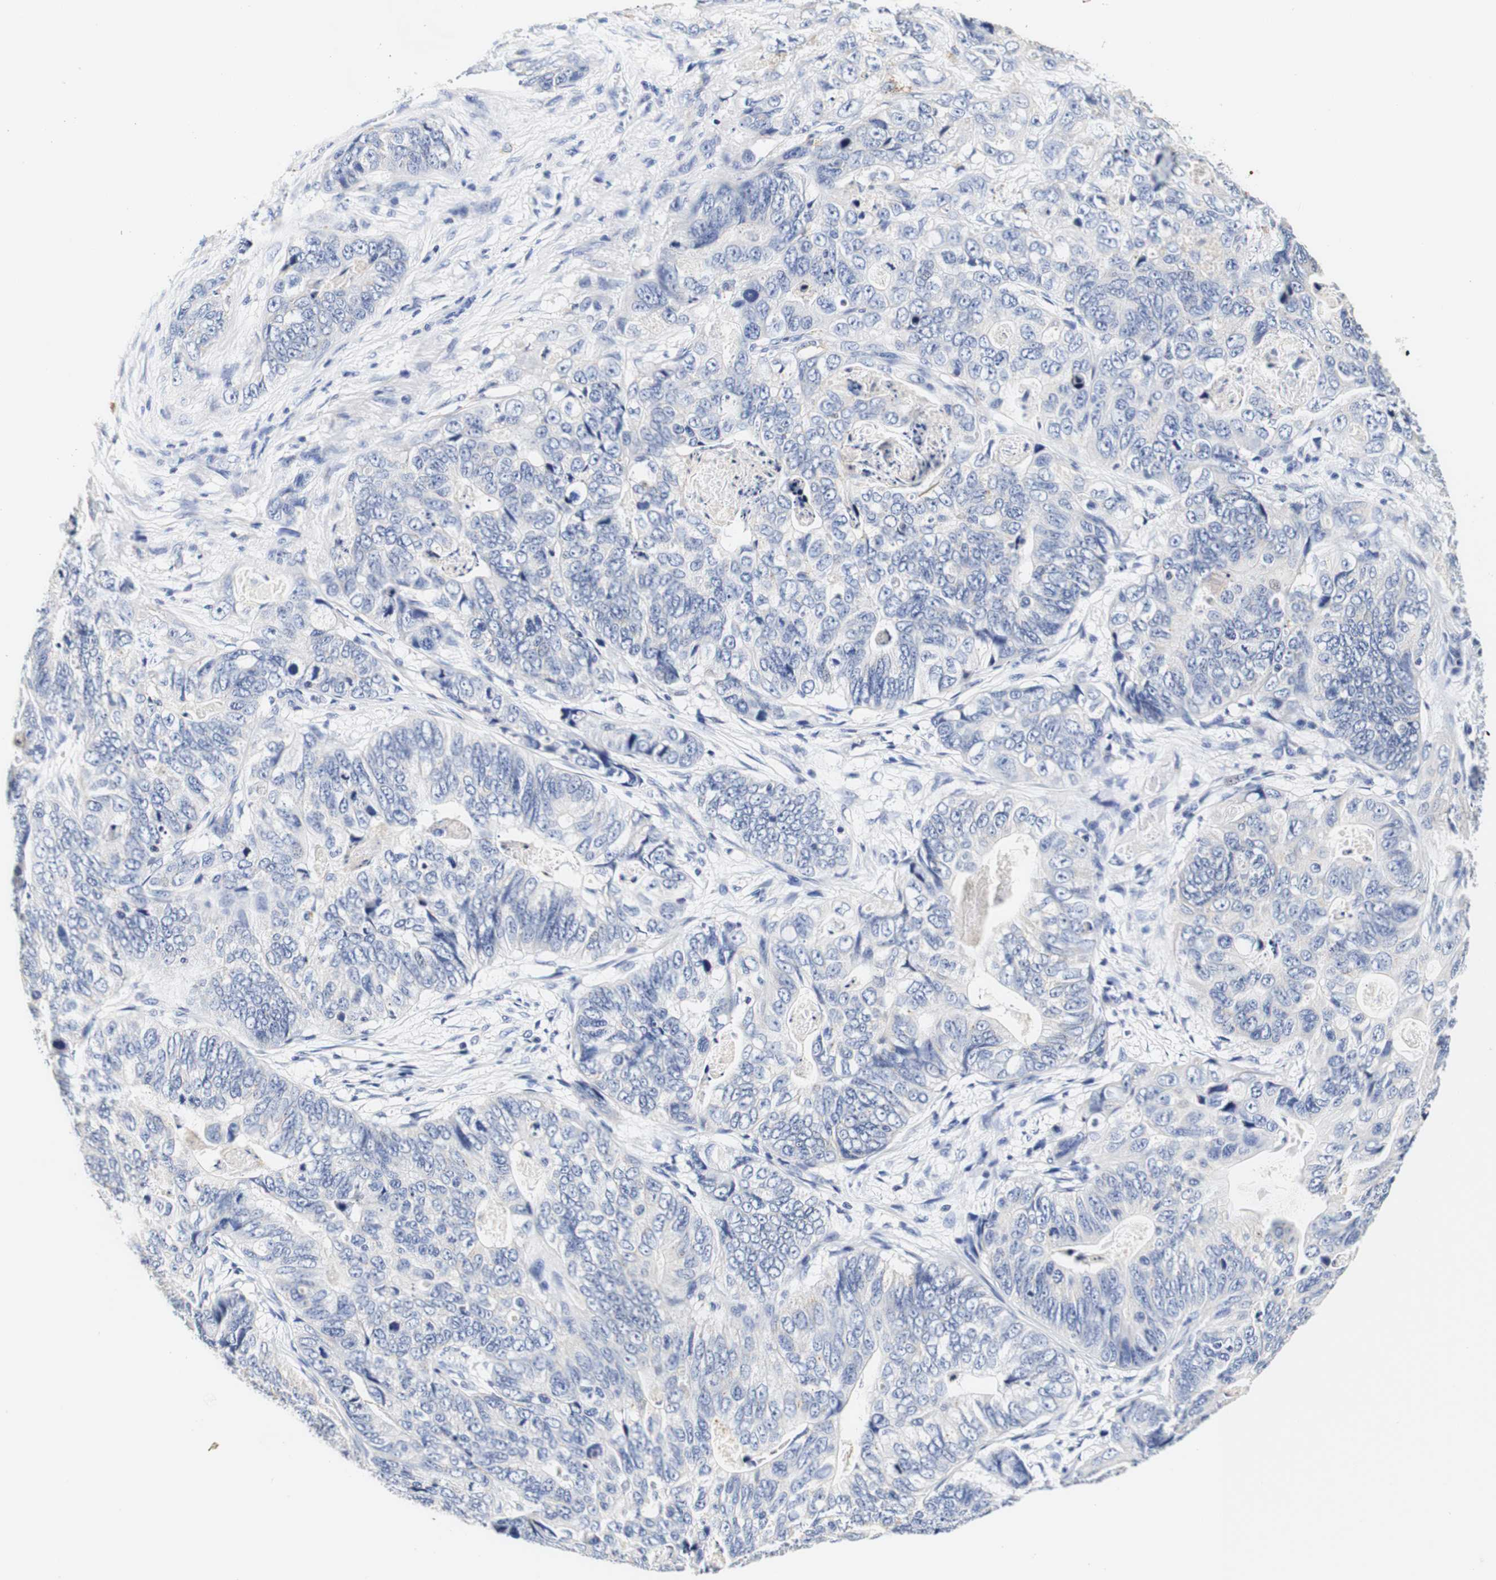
{"staining": {"intensity": "negative", "quantity": "none", "location": "none"}, "tissue": "stomach cancer", "cell_type": "Tumor cells", "image_type": "cancer", "snomed": [{"axis": "morphology", "description": "Adenocarcinoma, NOS"}, {"axis": "topography", "description": "Stomach"}], "caption": "Immunohistochemistry (IHC) of human adenocarcinoma (stomach) shows no expression in tumor cells.", "gene": "CAMK4", "patient": {"sex": "female", "age": 89}}